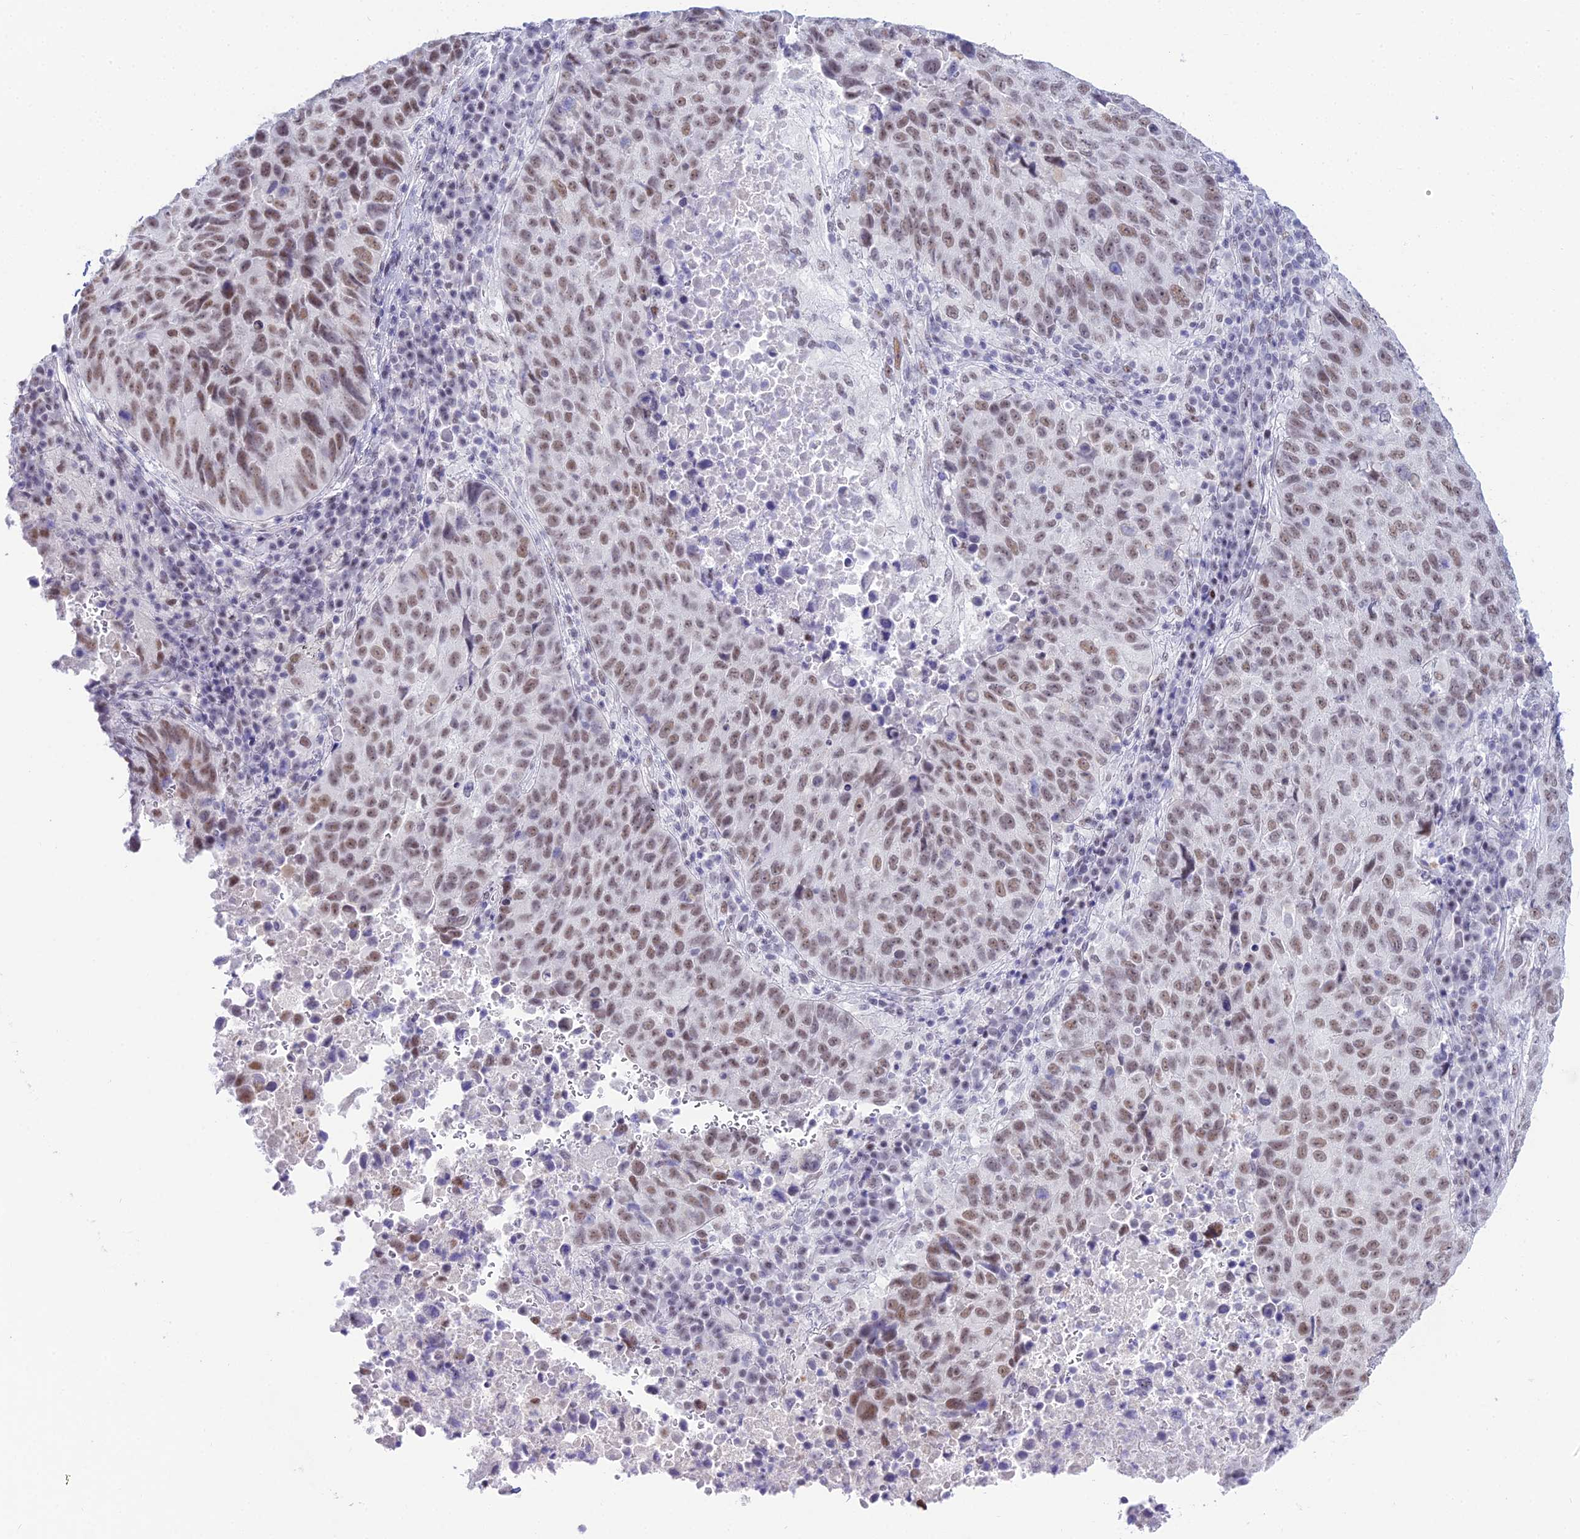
{"staining": {"intensity": "moderate", "quantity": ">75%", "location": "nuclear"}, "tissue": "lung cancer", "cell_type": "Tumor cells", "image_type": "cancer", "snomed": [{"axis": "morphology", "description": "Squamous cell carcinoma, NOS"}, {"axis": "topography", "description": "Lung"}], "caption": "Immunohistochemical staining of squamous cell carcinoma (lung) demonstrates medium levels of moderate nuclear protein expression in approximately >75% of tumor cells. Using DAB (3,3'-diaminobenzidine) (brown) and hematoxylin (blue) stains, captured at high magnification using brightfield microscopy.", "gene": "RBM12", "patient": {"sex": "male", "age": 73}}